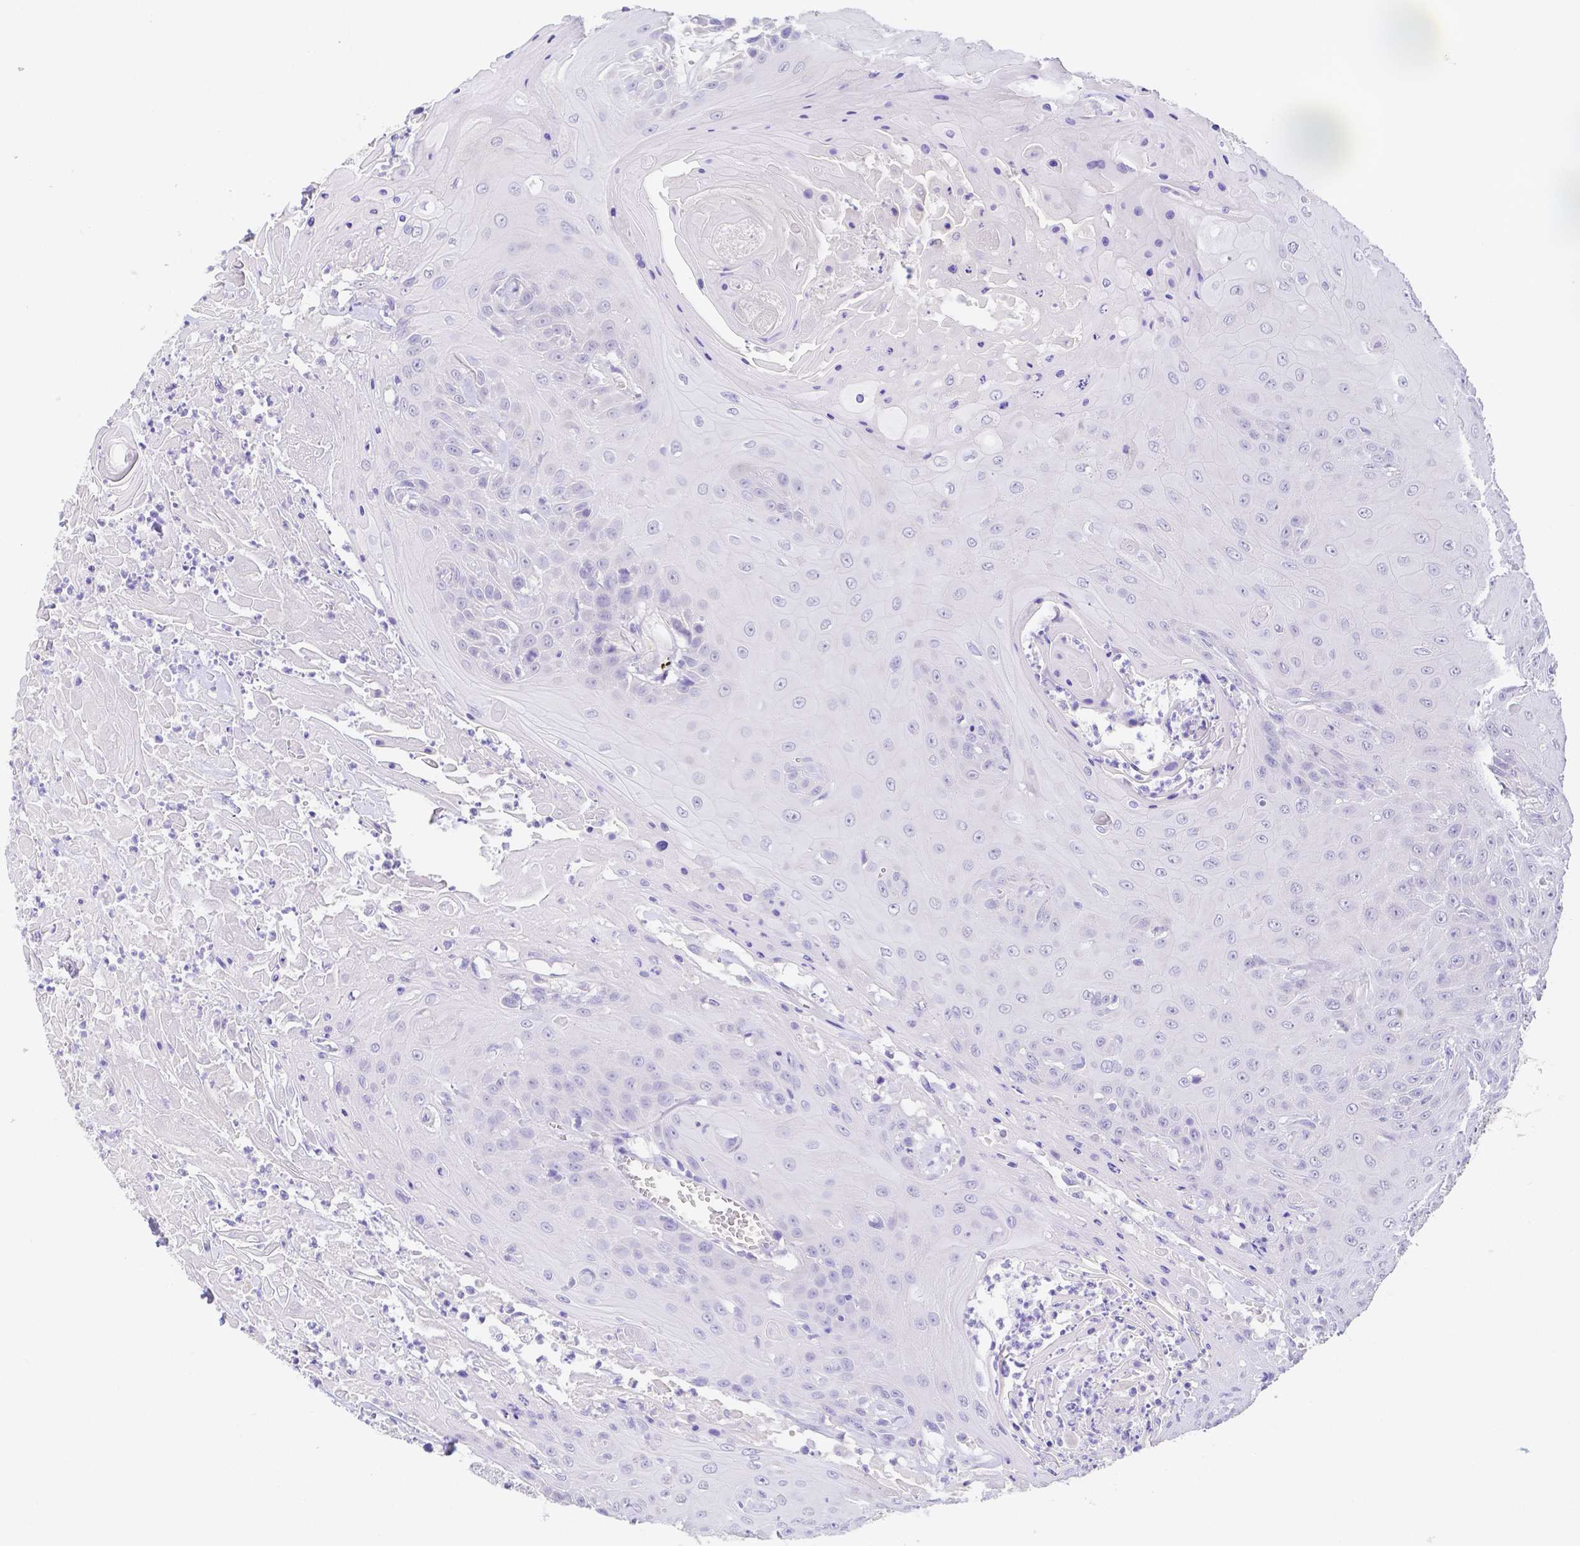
{"staining": {"intensity": "negative", "quantity": "none", "location": "none"}, "tissue": "head and neck cancer", "cell_type": "Tumor cells", "image_type": "cancer", "snomed": [{"axis": "morphology", "description": "Squamous cell carcinoma, NOS"}, {"axis": "topography", "description": "Skin"}, {"axis": "topography", "description": "Head-Neck"}], "caption": "Human head and neck squamous cell carcinoma stained for a protein using IHC shows no expression in tumor cells.", "gene": "ZG16B", "patient": {"sex": "male", "age": 80}}